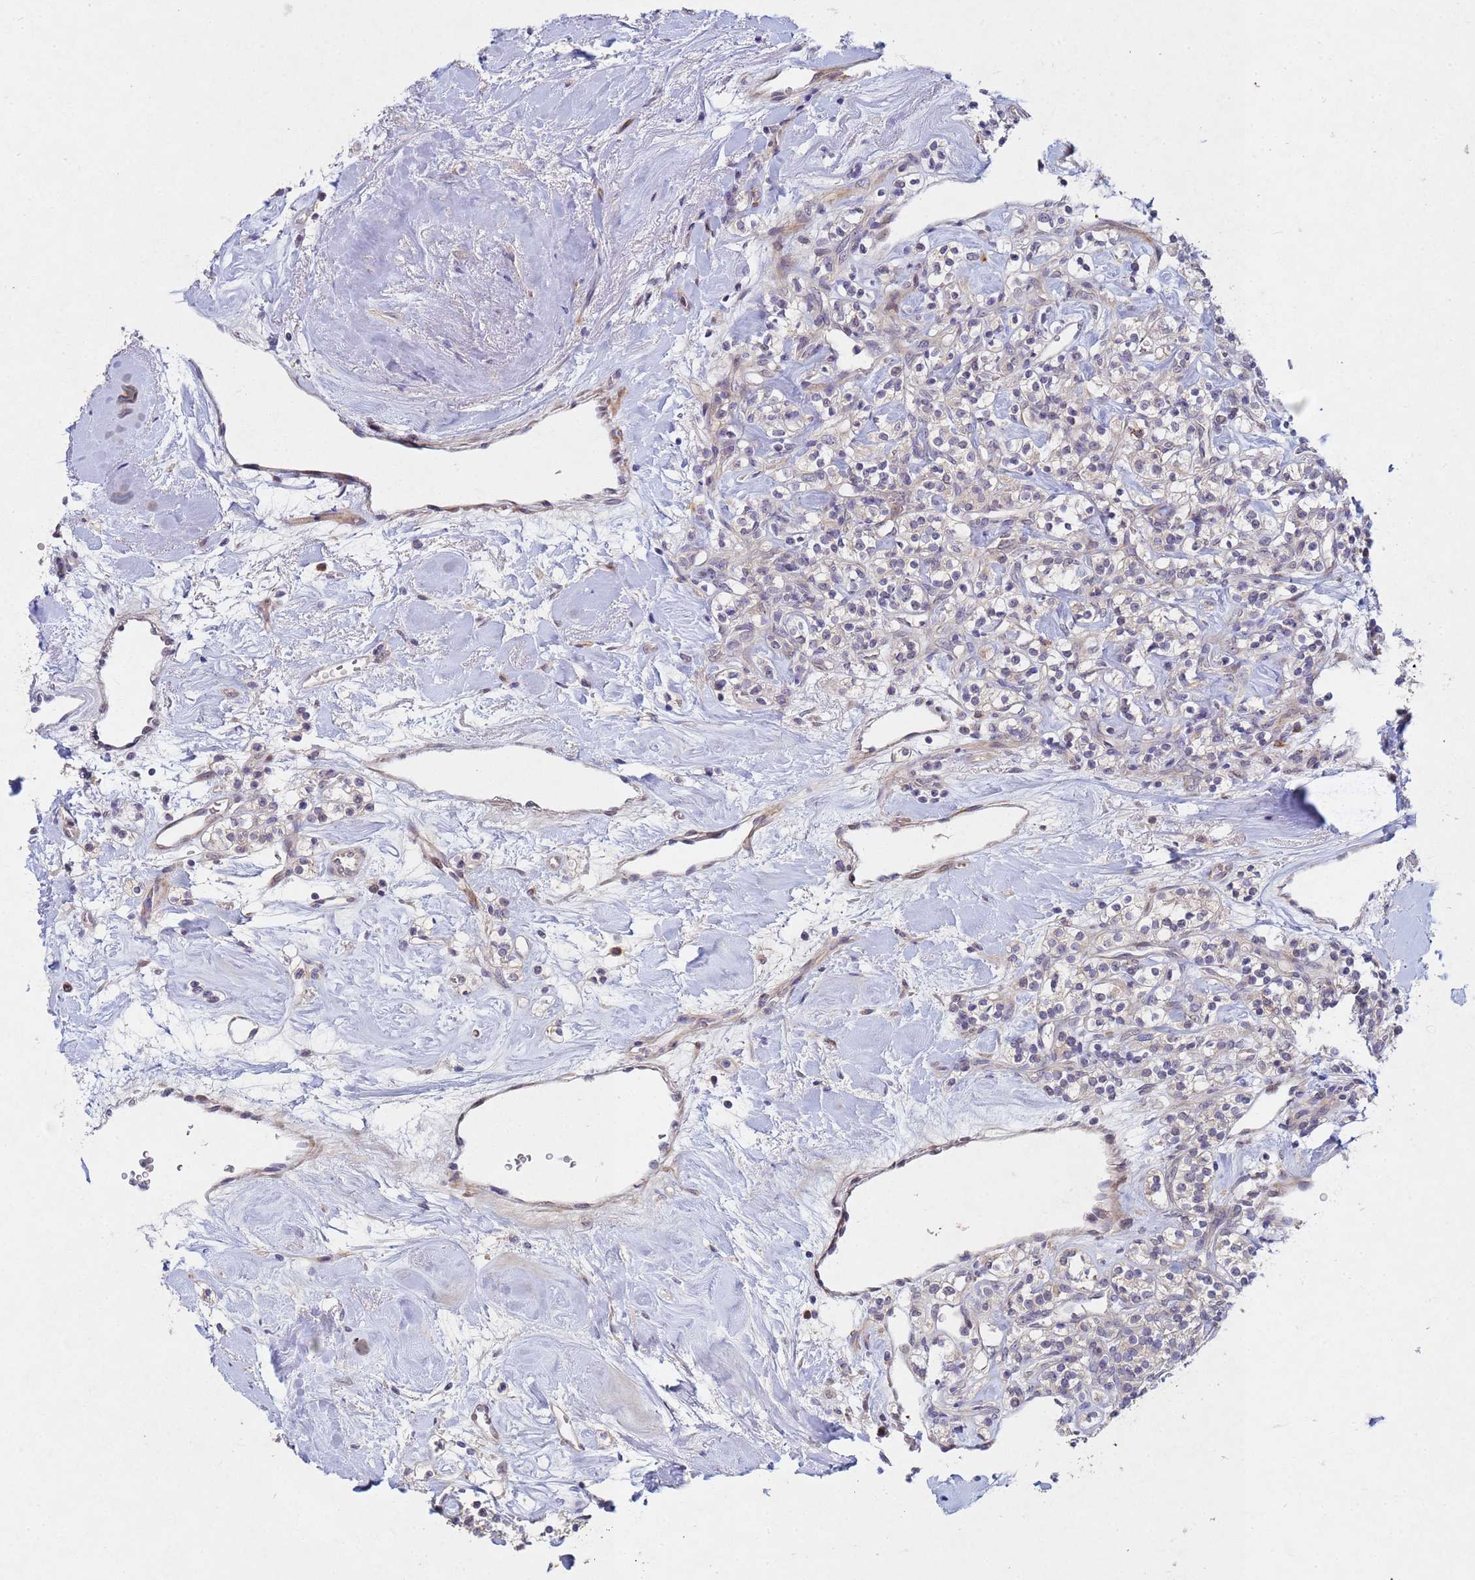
{"staining": {"intensity": "negative", "quantity": "none", "location": "none"}, "tissue": "renal cancer", "cell_type": "Tumor cells", "image_type": "cancer", "snomed": [{"axis": "morphology", "description": "Adenocarcinoma, NOS"}, {"axis": "topography", "description": "Kidney"}], "caption": "IHC of human renal cancer (adenocarcinoma) reveals no positivity in tumor cells. (DAB (3,3'-diaminobenzidine) immunohistochemistry (IHC) visualized using brightfield microscopy, high magnification).", "gene": "TNPO2", "patient": {"sex": "male", "age": 77}}